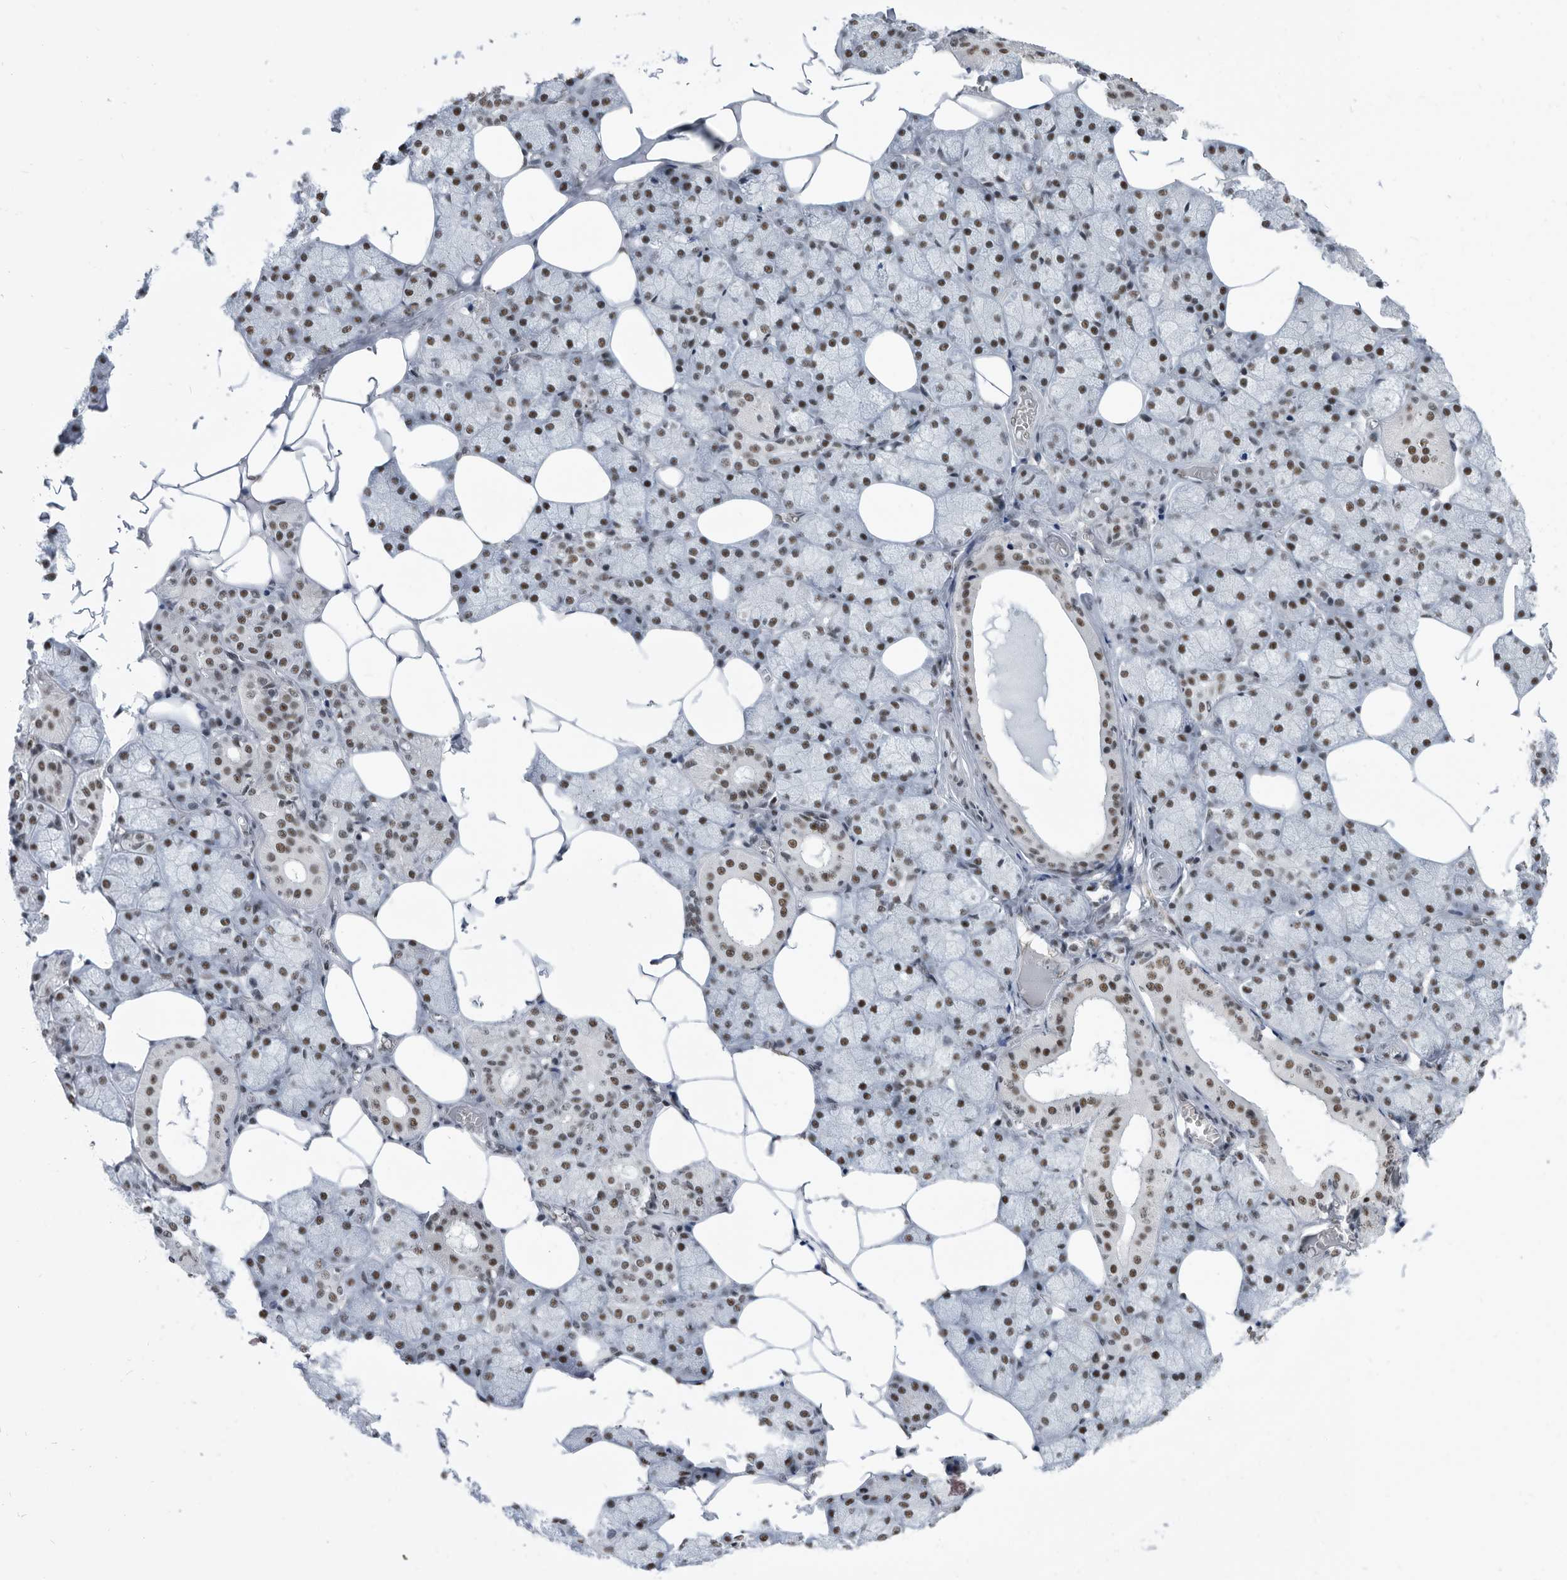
{"staining": {"intensity": "strong", "quantity": ">75%", "location": "nuclear"}, "tissue": "salivary gland", "cell_type": "Glandular cells", "image_type": "normal", "snomed": [{"axis": "morphology", "description": "Normal tissue, NOS"}, {"axis": "topography", "description": "Salivary gland"}], "caption": "This is a photomicrograph of immunohistochemistry (IHC) staining of benign salivary gland, which shows strong staining in the nuclear of glandular cells.", "gene": "SF3A1", "patient": {"sex": "male", "age": 62}}